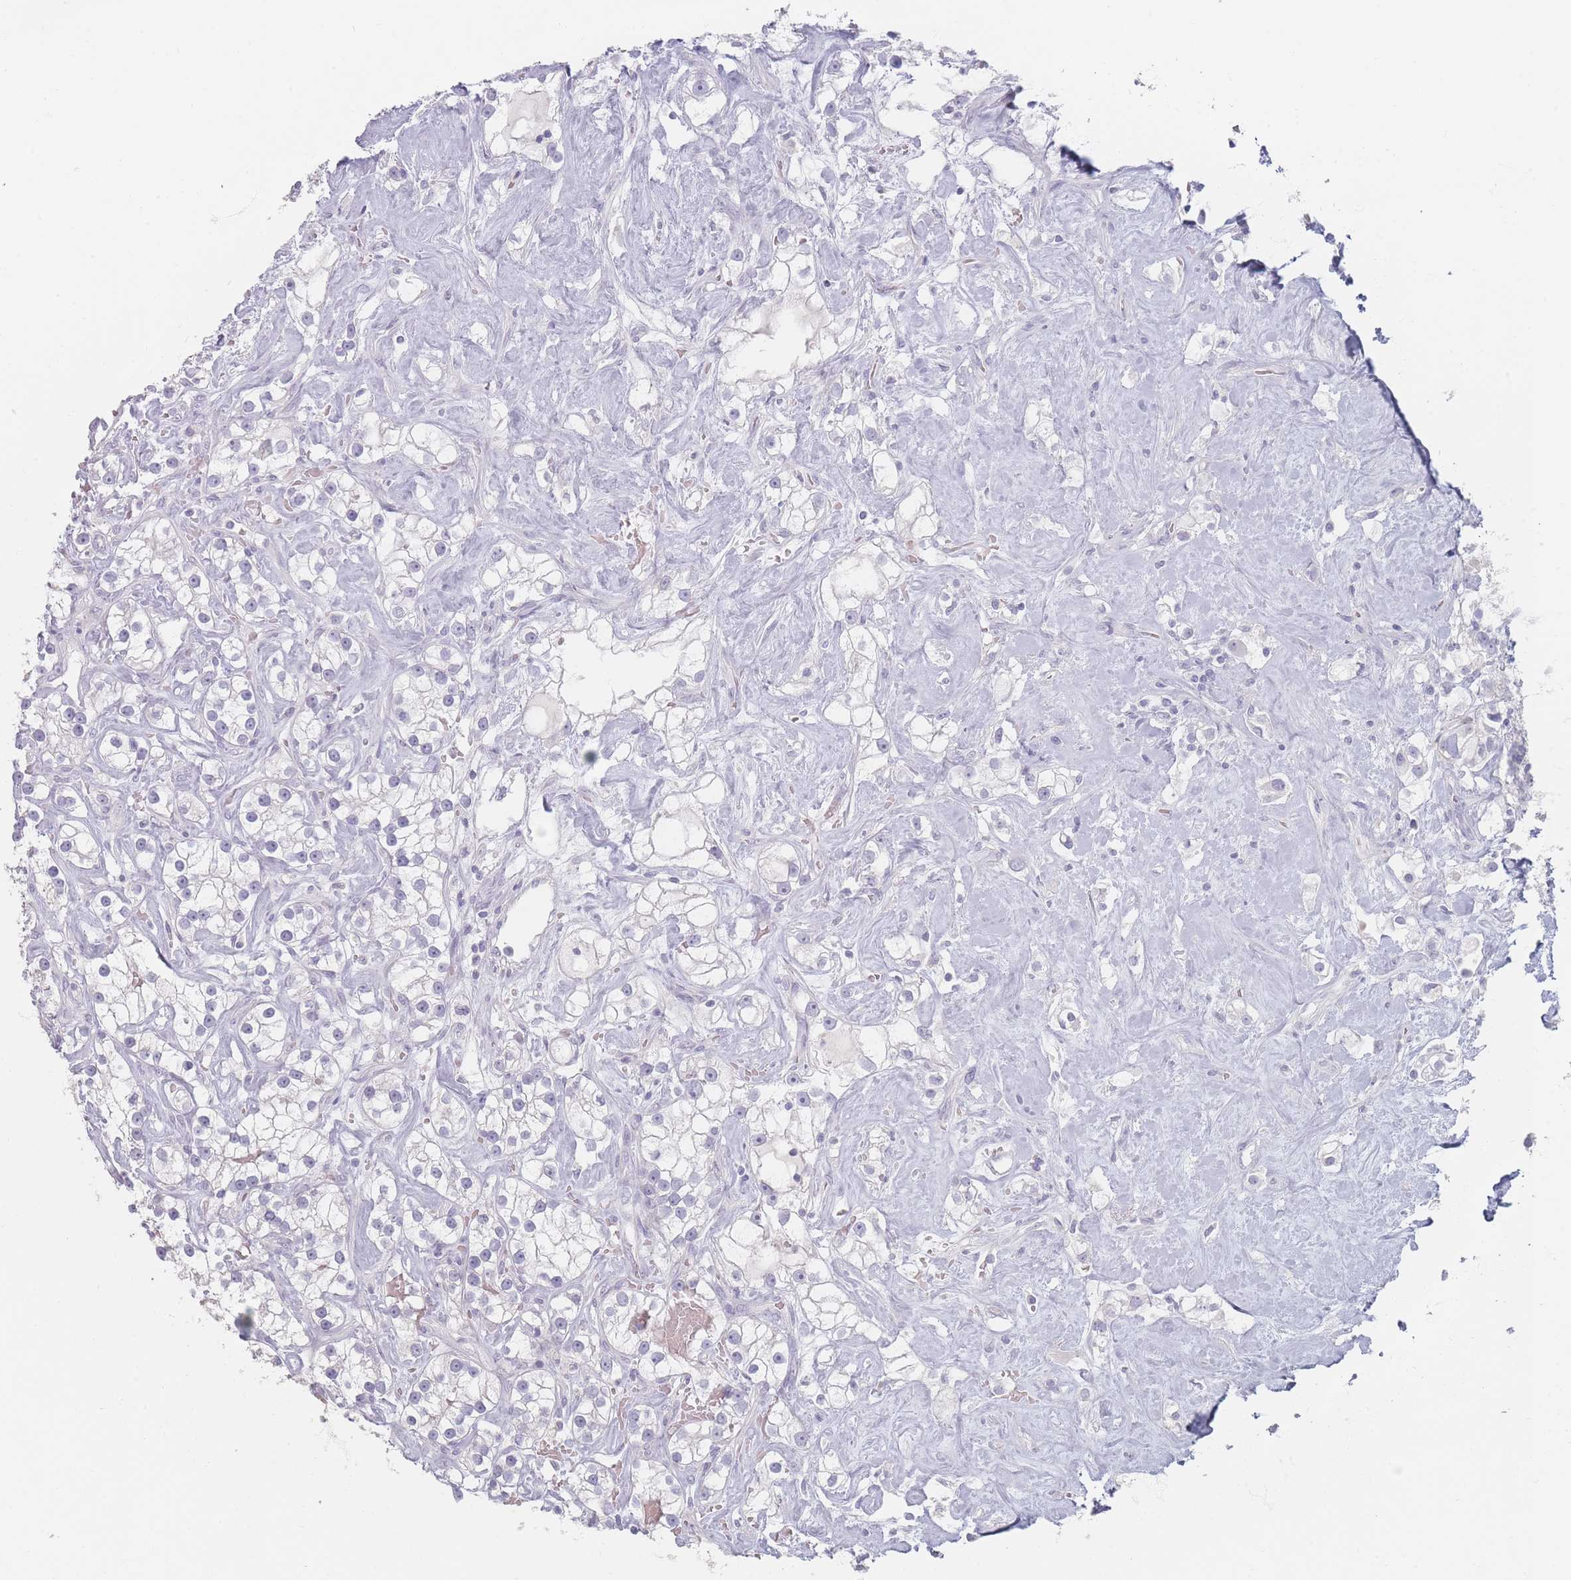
{"staining": {"intensity": "negative", "quantity": "none", "location": "none"}, "tissue": "renal cancer", "cell_type": "Tumor cells", "image_type": "cancer", "snomed": [{"axis": "morphology", "description": "Adenocarcinoma, NOS"}, {"axis": "topography", "description": "Kidney"}], "caption": "Protein analysis of renal cancer displays no significant positivity in tumor cells. (DAB (3,3'-diaminobenzidine) IHC, high magnification).", "gene": "HELZ2", "patient": {"sex": "male", "age": 77}}